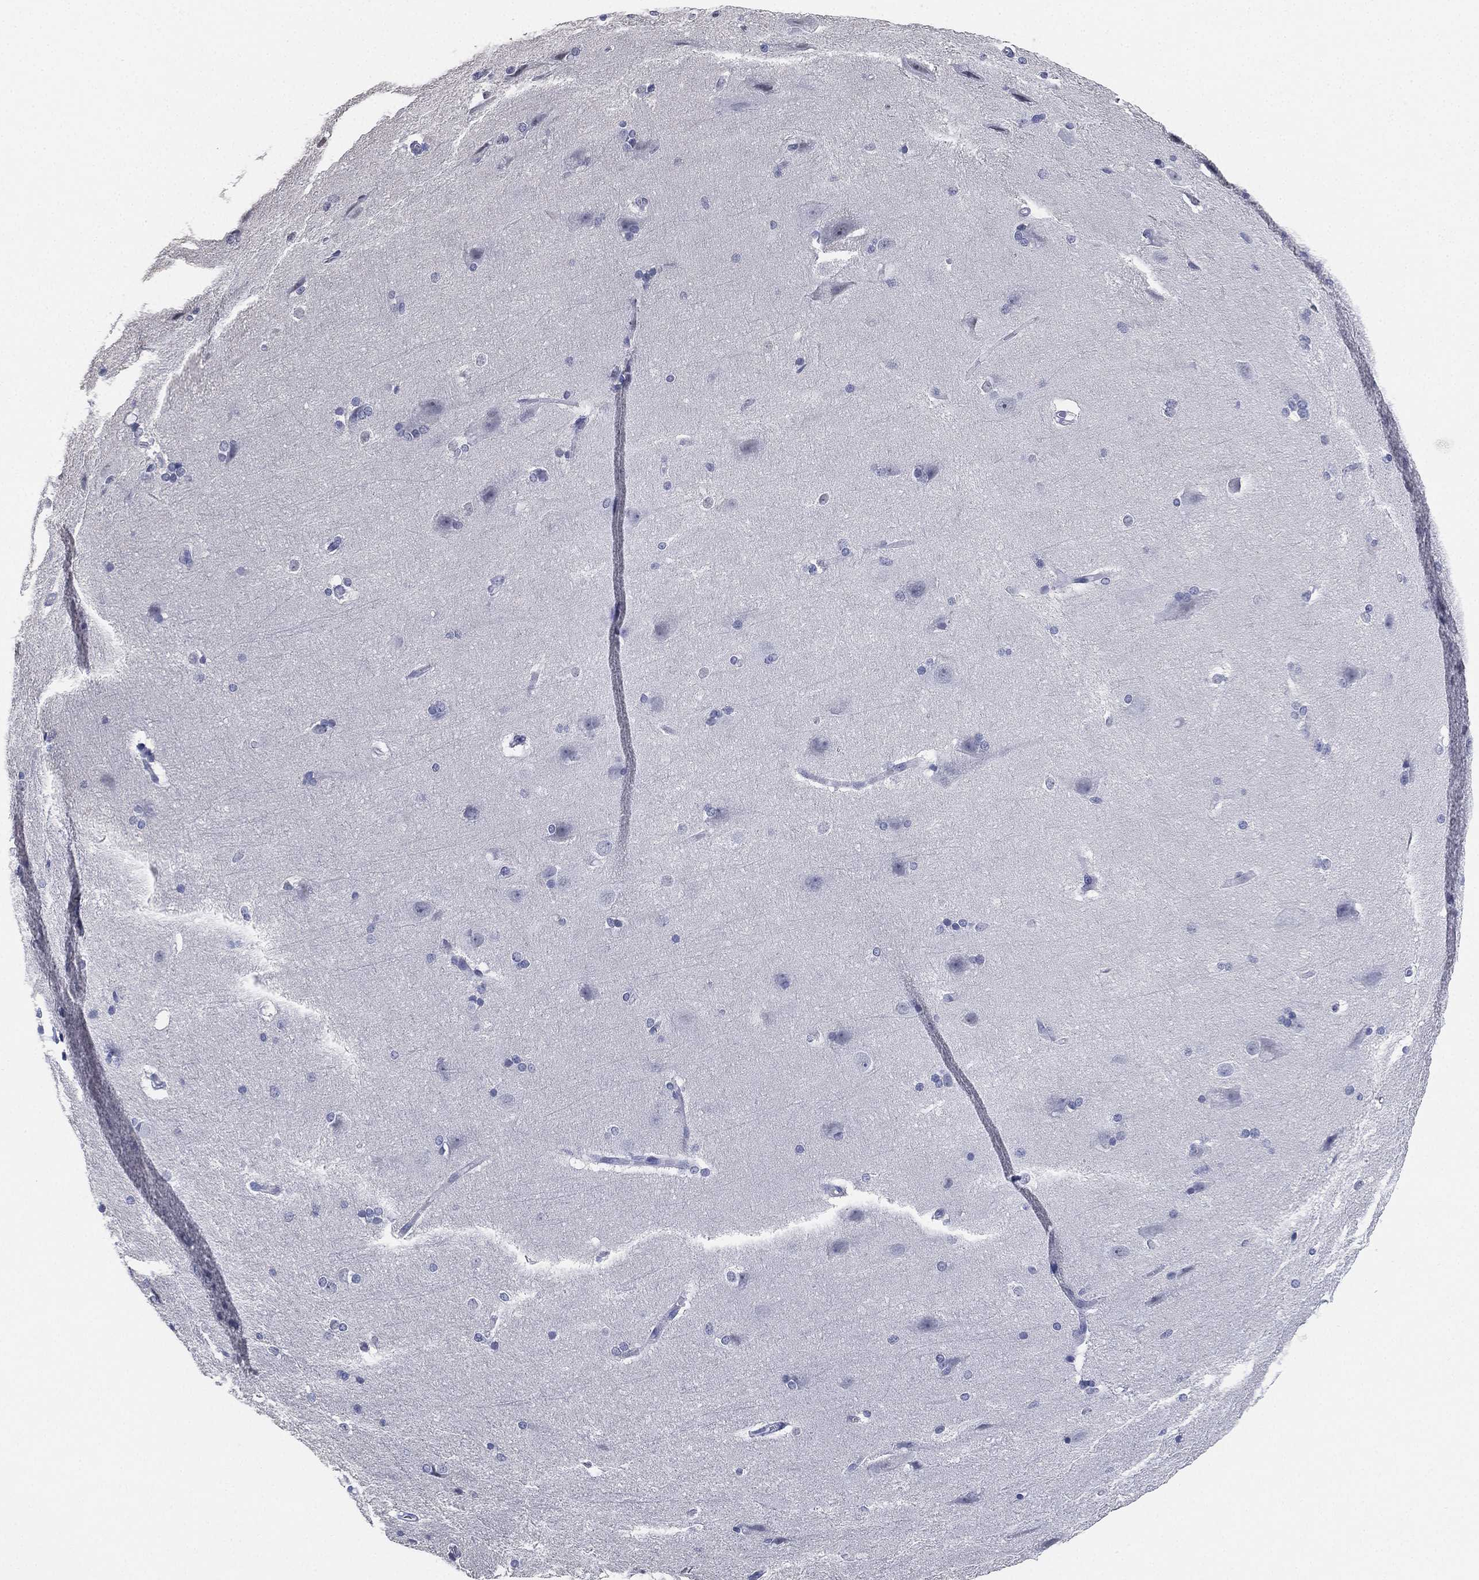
{"staining": {"intensity": "negative", "quantity": "none", "location": "none"}, "tissue": "hippocampus", "cell_type": "Glial cells", "image_type": "normal", "snomed": [{"axis": "morphology", "description": "Normal tissue, NOS"}, {"axis": "topography", "description": "Cerebral cortex"}, {"axis": "topography", "description": "Hippocampus"}], "caption": "IHC image of benign human hippocampus stained for a protein (brown), which exhibits no expression in glial cells.", "gene": "IYD", "patient": {"sex": "female", "age": 19}}